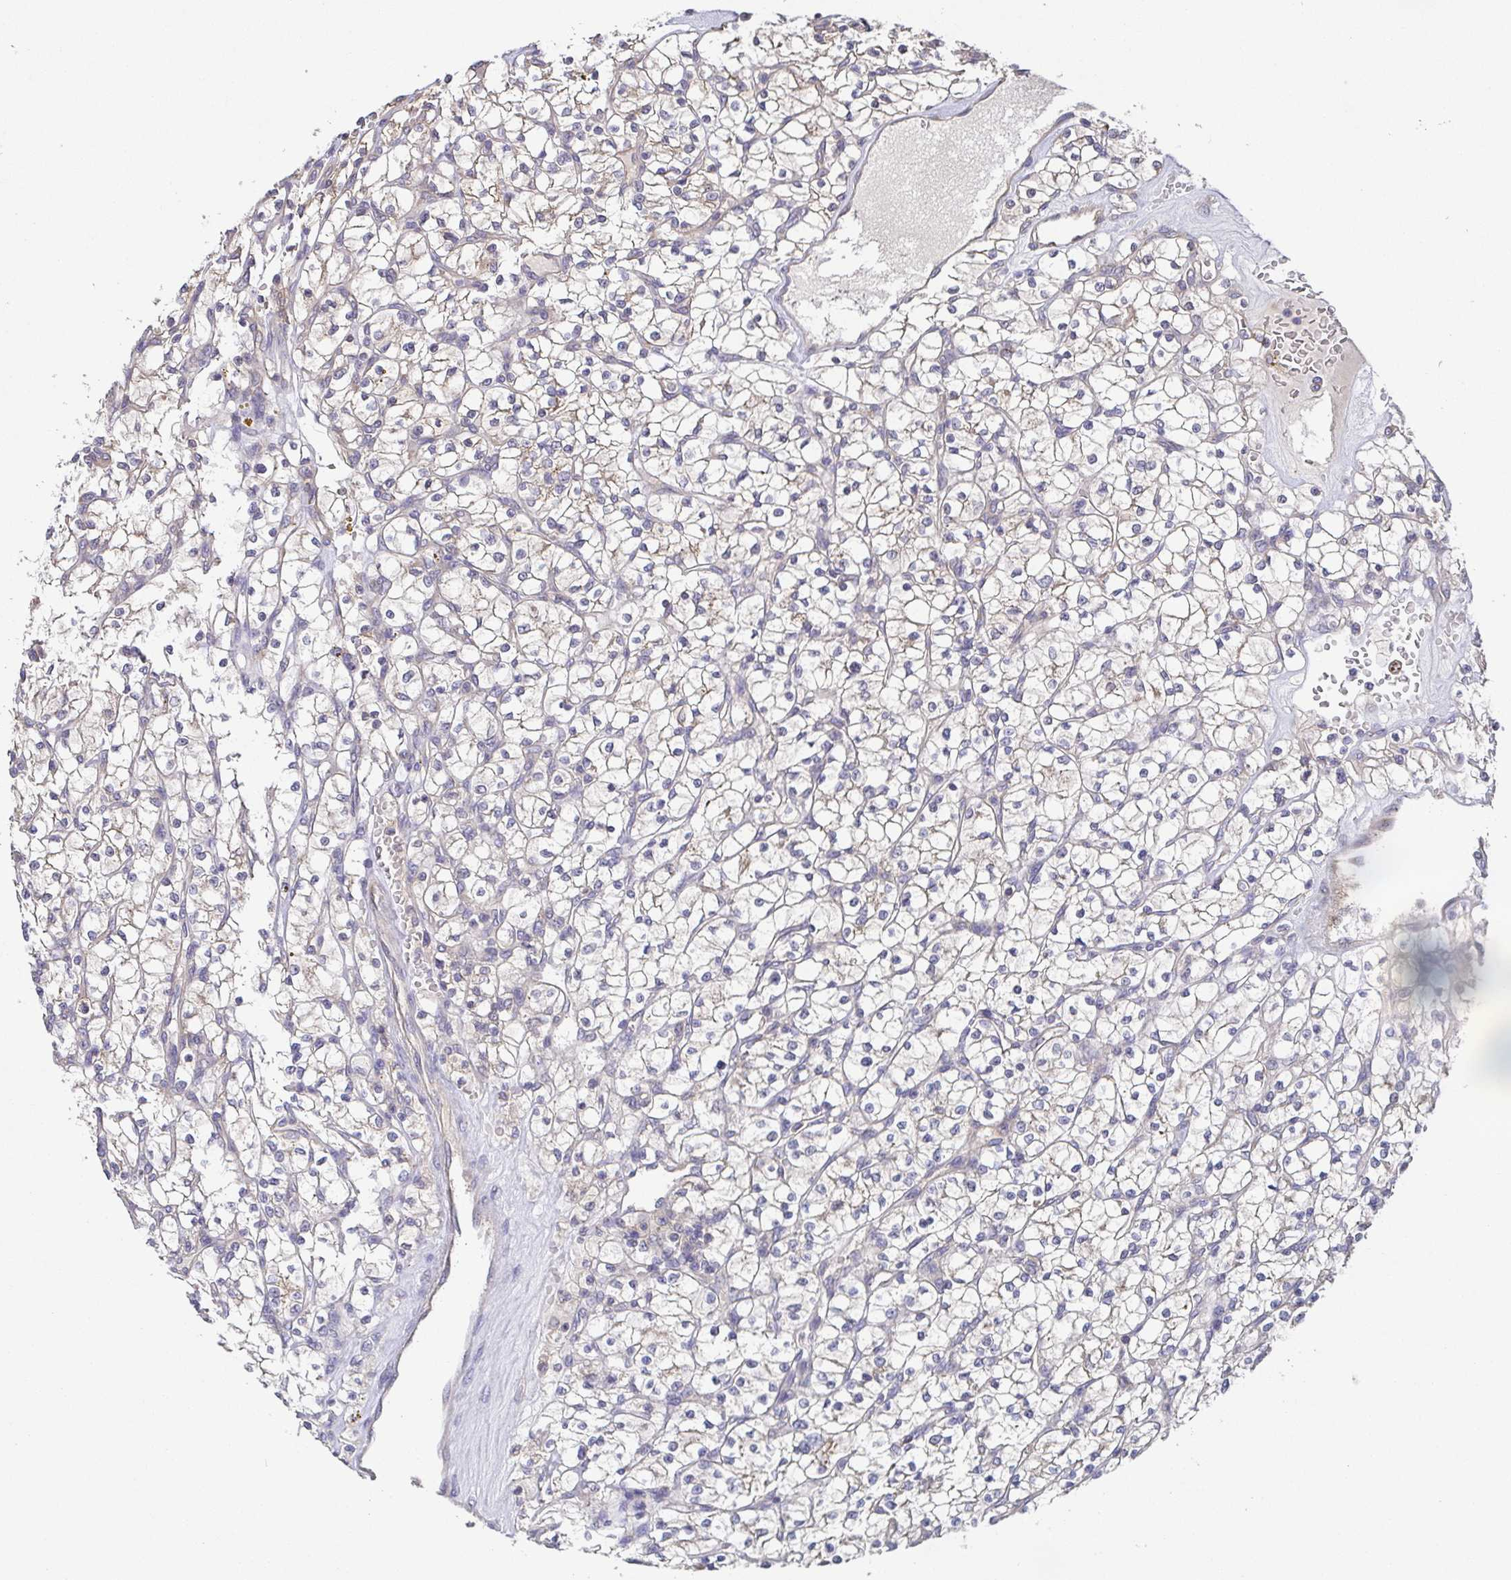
{"staining": {"intensity": "weak", "quantity": "<25%", "location": "cytoplasmic/membranous"}, "tissue": "renal cancer", "cell_type": "Tumor cells", "image_type": "cancer", "snomed": [{"axis": "morphology", "description": "Adenocarcinoma, NOS"}, {"axis": "topography", "description": "Kidney"}], "caption": "An immunohistochemistry (IHC) histopathology image of renal adenocarcinoma is shown. There is no staining in tumor cells of renal adenocarcinoma.", "gene": "EIF3D", "patient": {"sex": "female", "age": 64}}